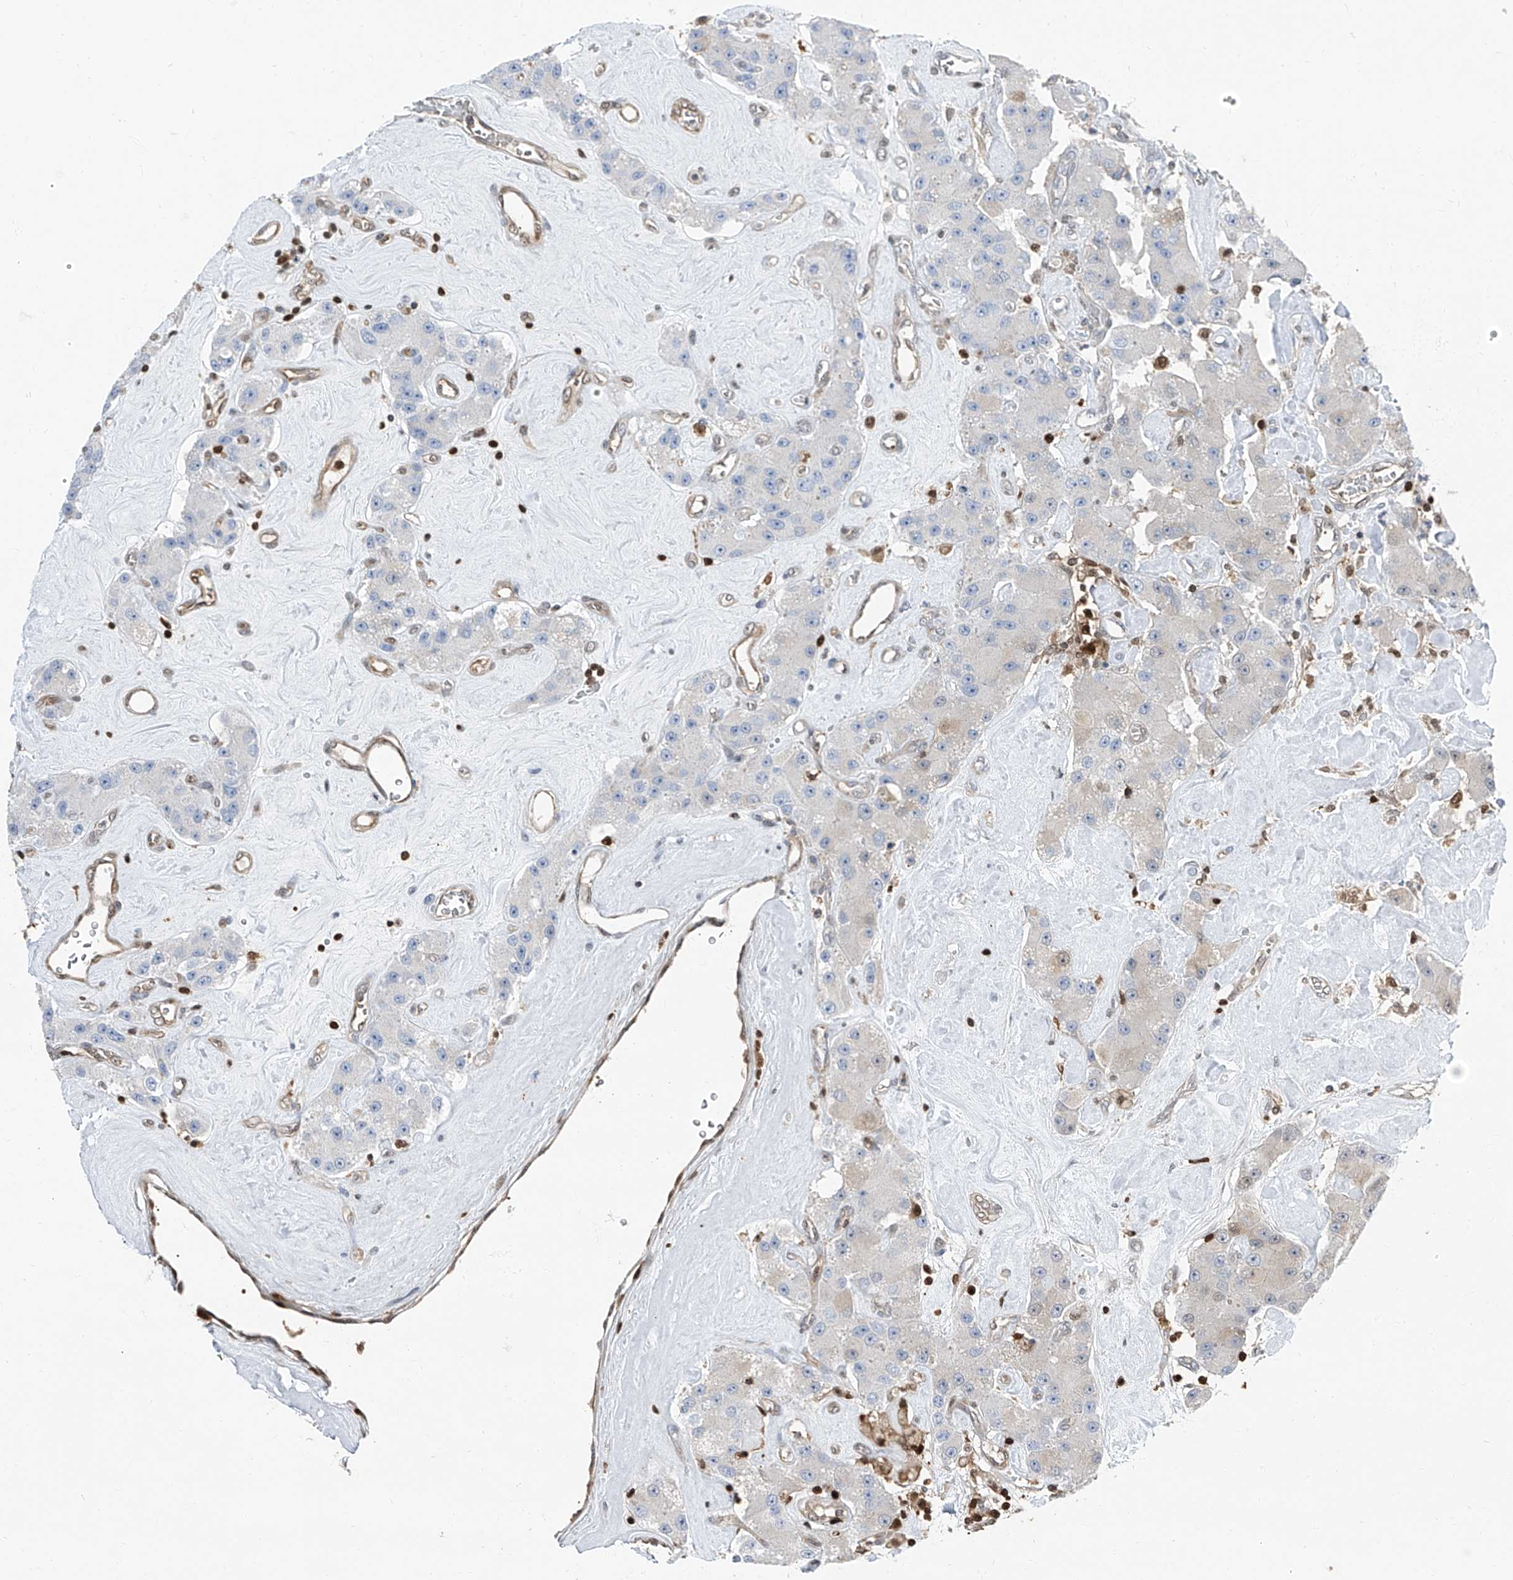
{"staining": {"intensity": "negative", "quantity": "none", "location": "none"}, "tissue": "carcinoid", "cell_type": "Tumor cells", "image_type": "cancer", "snomed": [{"axis": "morphology", "description": "Carcinoid, malignant, NOS"}, {"axis": "topography", "description": "Pancreas"}], "caption": "The micrograph exhibits no staining of tumor cells in malignant carcinoid.", "gene": "PSMB10", "patient": {"sex": "male", "age": 41}}